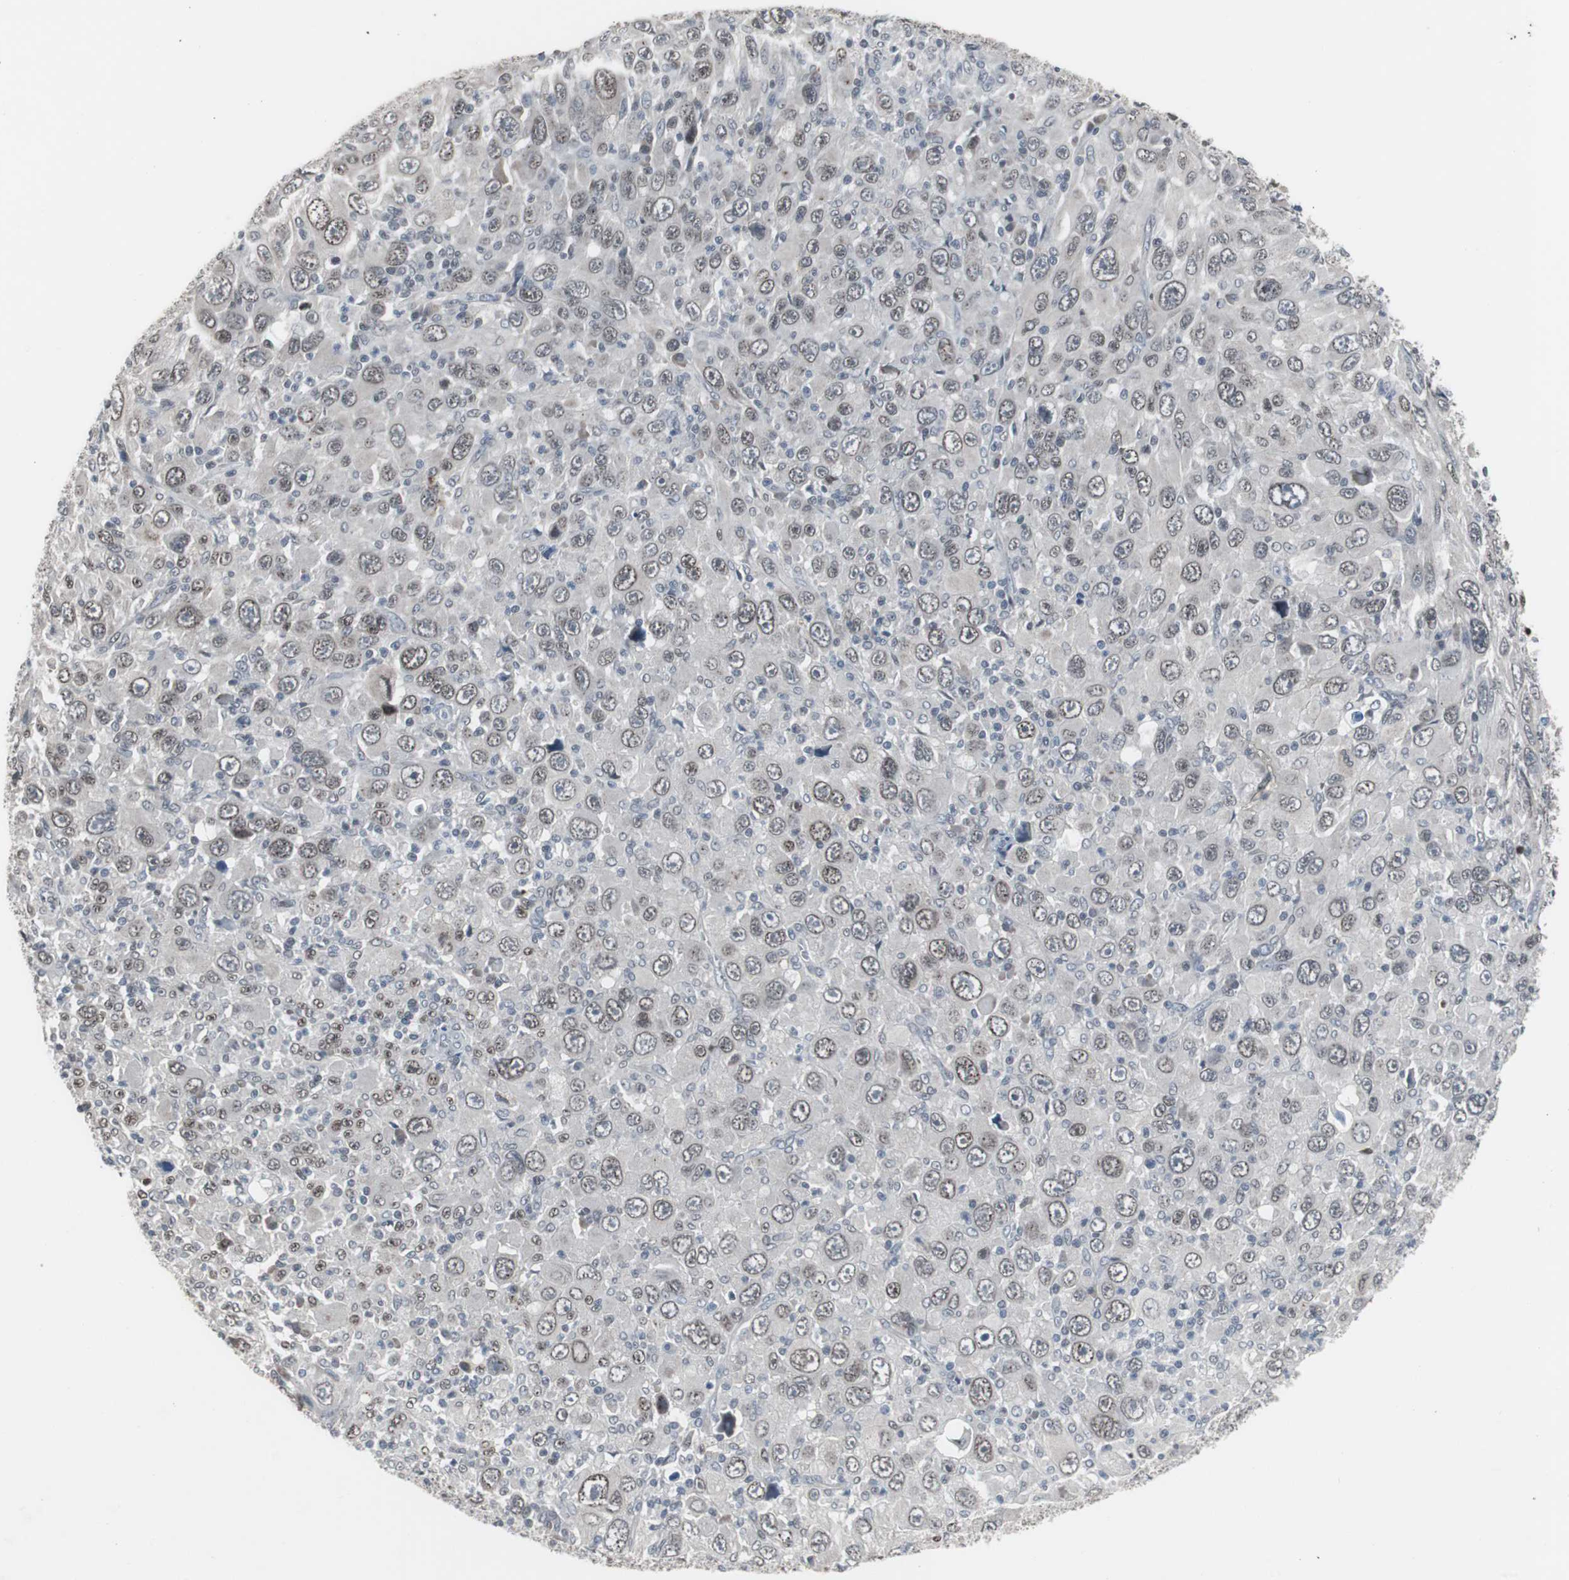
{"staining": {"intensity": "weak", "quantity": ">75%", "location": "nuclear"}, "tissue": "melanoma", "cell_type": "Tumor cells", "image_type": "cancer", "snomed": [{"axis": "morphology", "description": "Malignant melanoma, Metastatic site"}, {"axis": "topography", "description": "Skin"}], "caption": "The photomicrograph reveals staining of malignant melanoma (metastatic site), revealing weak nuclear protein positivity (brown color) within tumor cells.", "gene": "FOXP4", "patient": {"sex": "female", "age": 56}}